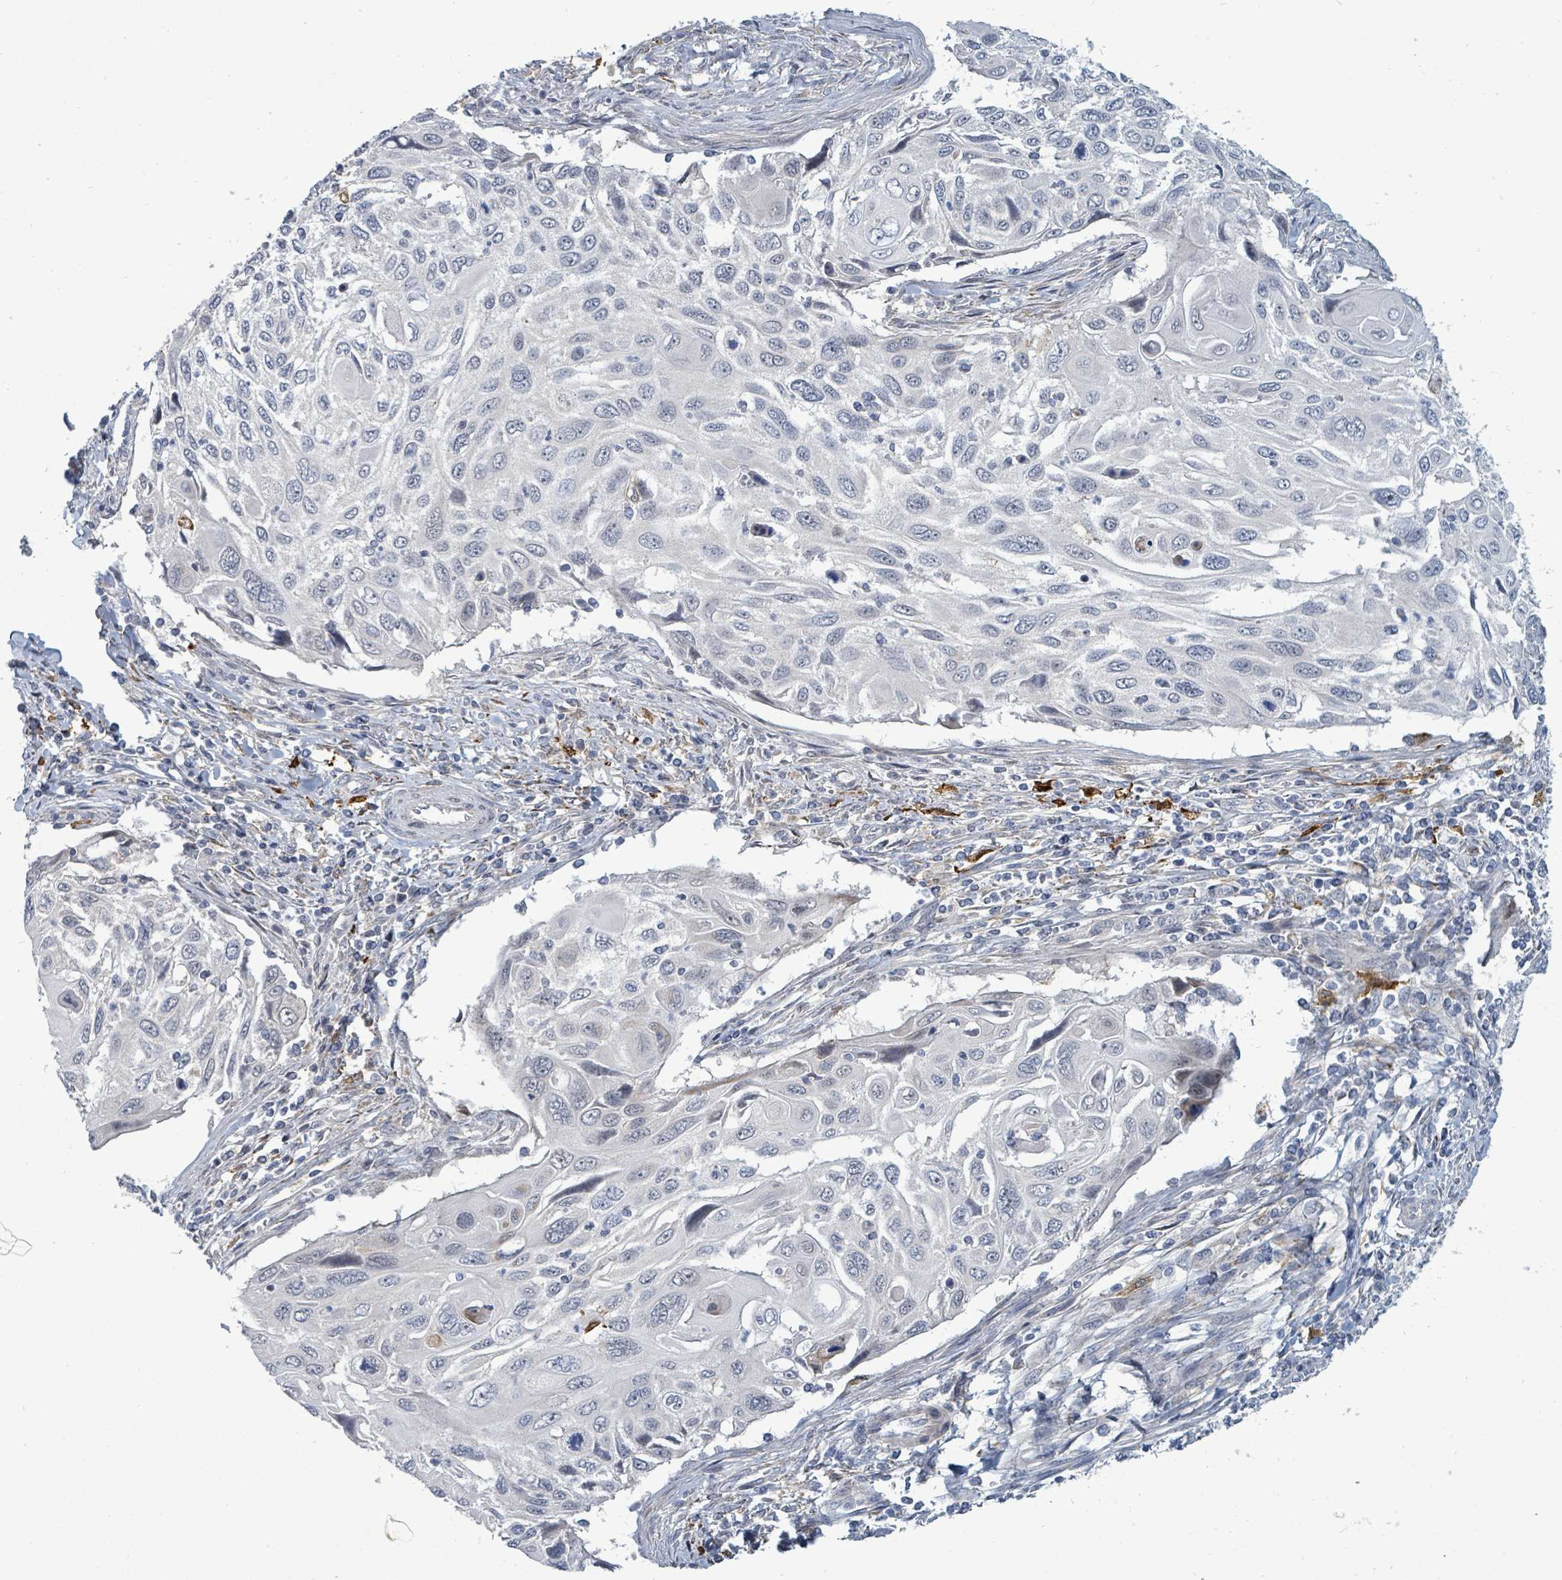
{"staining": {"intensity": "negative", "quantity": "none", "location": "none"}, "tissue": "cervical cancer", "cell_type": "Tumor cells", "image_type": "cancer", "snomed": [{"axis": "morphology", "description": "Squamous cell carcinoma, NOS"}, {"axis": "topography", "description": "Cervix"}], "caption": "The histopathology image displays no significant expression in tumor cells of cervical cancer (squamous cell carcinoma). (Brightfield microscopy of DAB immunohistochemistry (IHC) at high magnification).", "gene": "TRDMT1", "patient": {"sex": "female", "age": 70}}